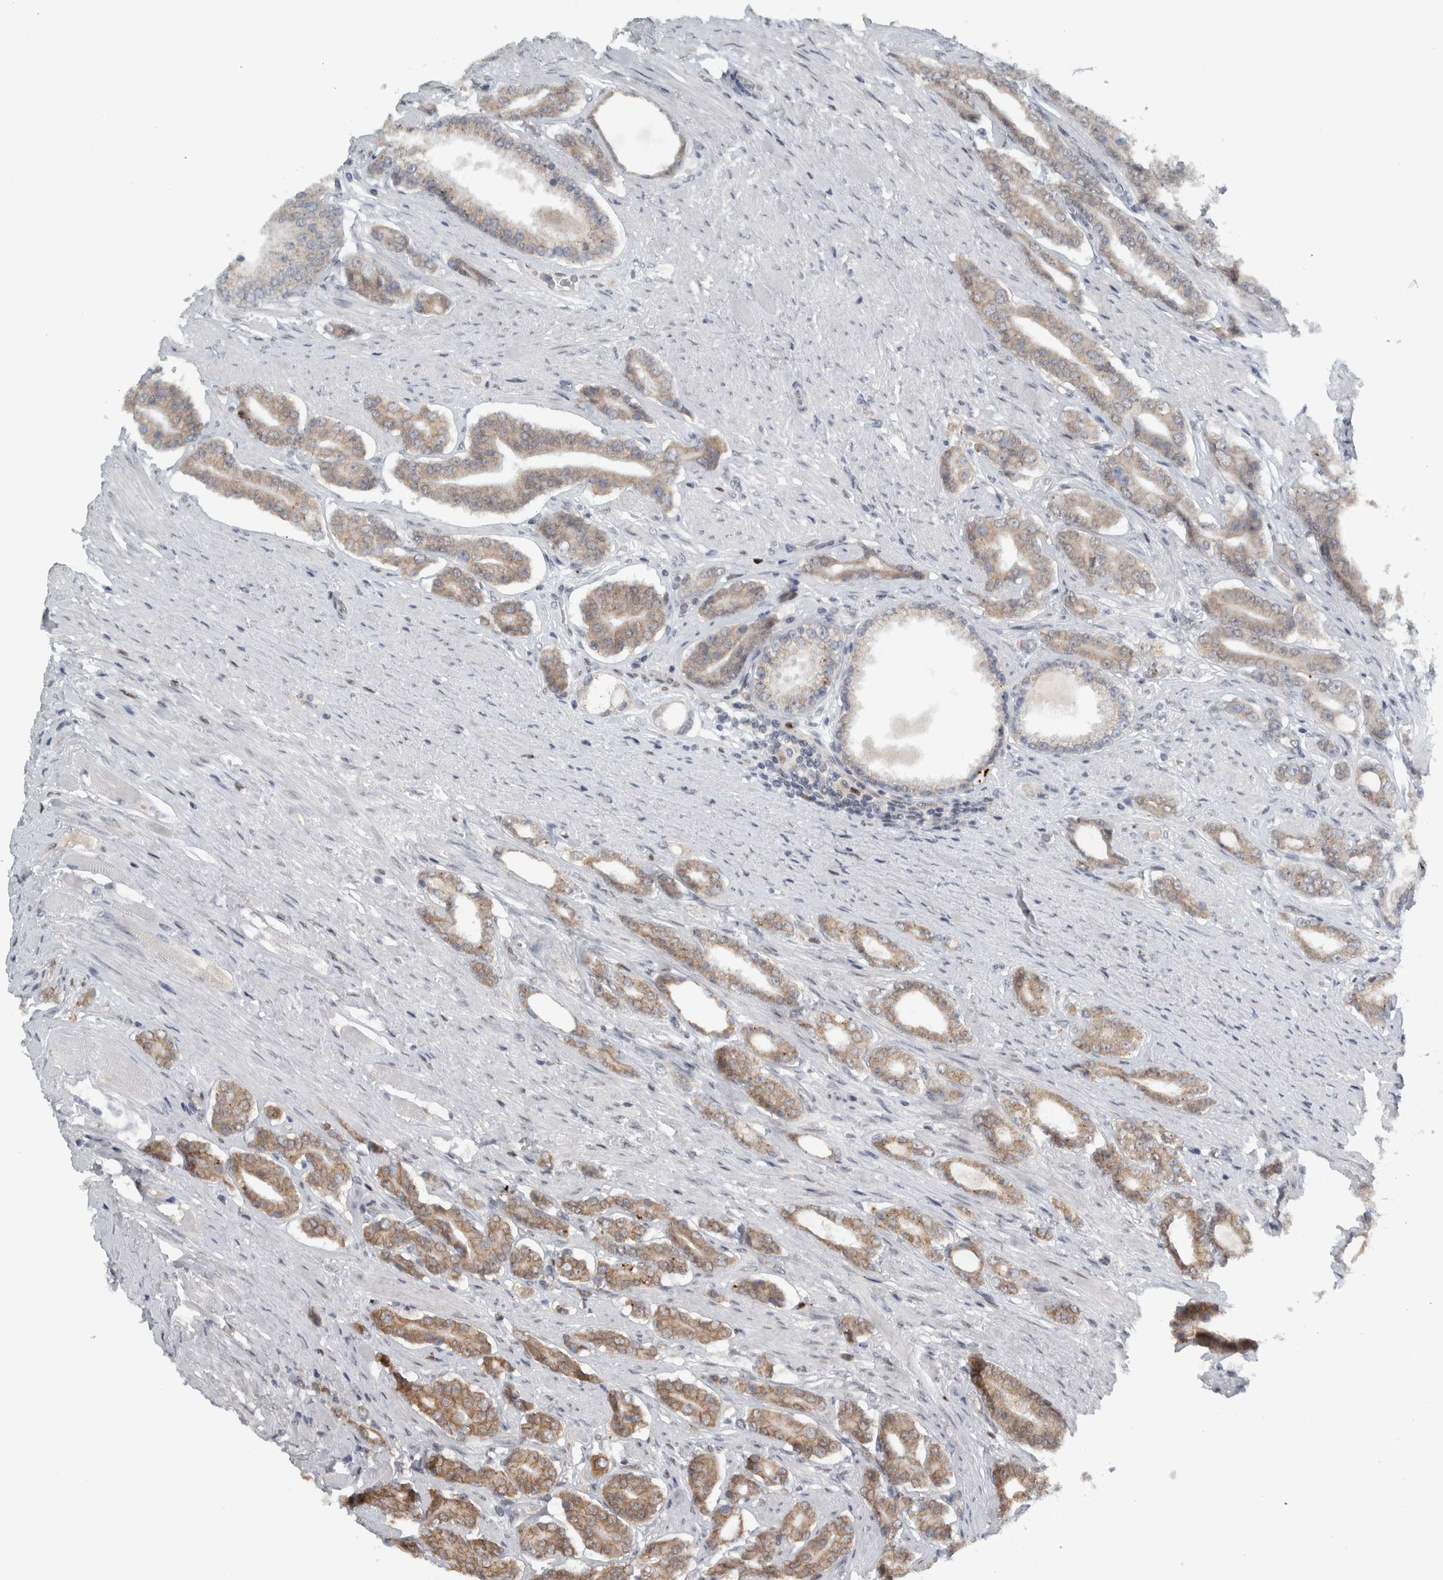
{"staining": {"intensity": "moderate", "quantity": ">75%", "location": "cytoplasmic/membranous"}, "tissue": "prostate cancer", "cell_type": "Tumor cells", "image_type": "cancer", "snomed": [{"axis": "morphology", "description": "Adenocarcinoma, High grade"}, {"axis": "topography", "description": "Prostate"}], "caption": "Prostate cancer tissue reveals moderate cytoplasmic/membranous staining in approximately >75% of tumor cells, visualized by immunohistochemistry.", "gene": "ADPRM", "patient": {"sex": "male", "age": 71}}